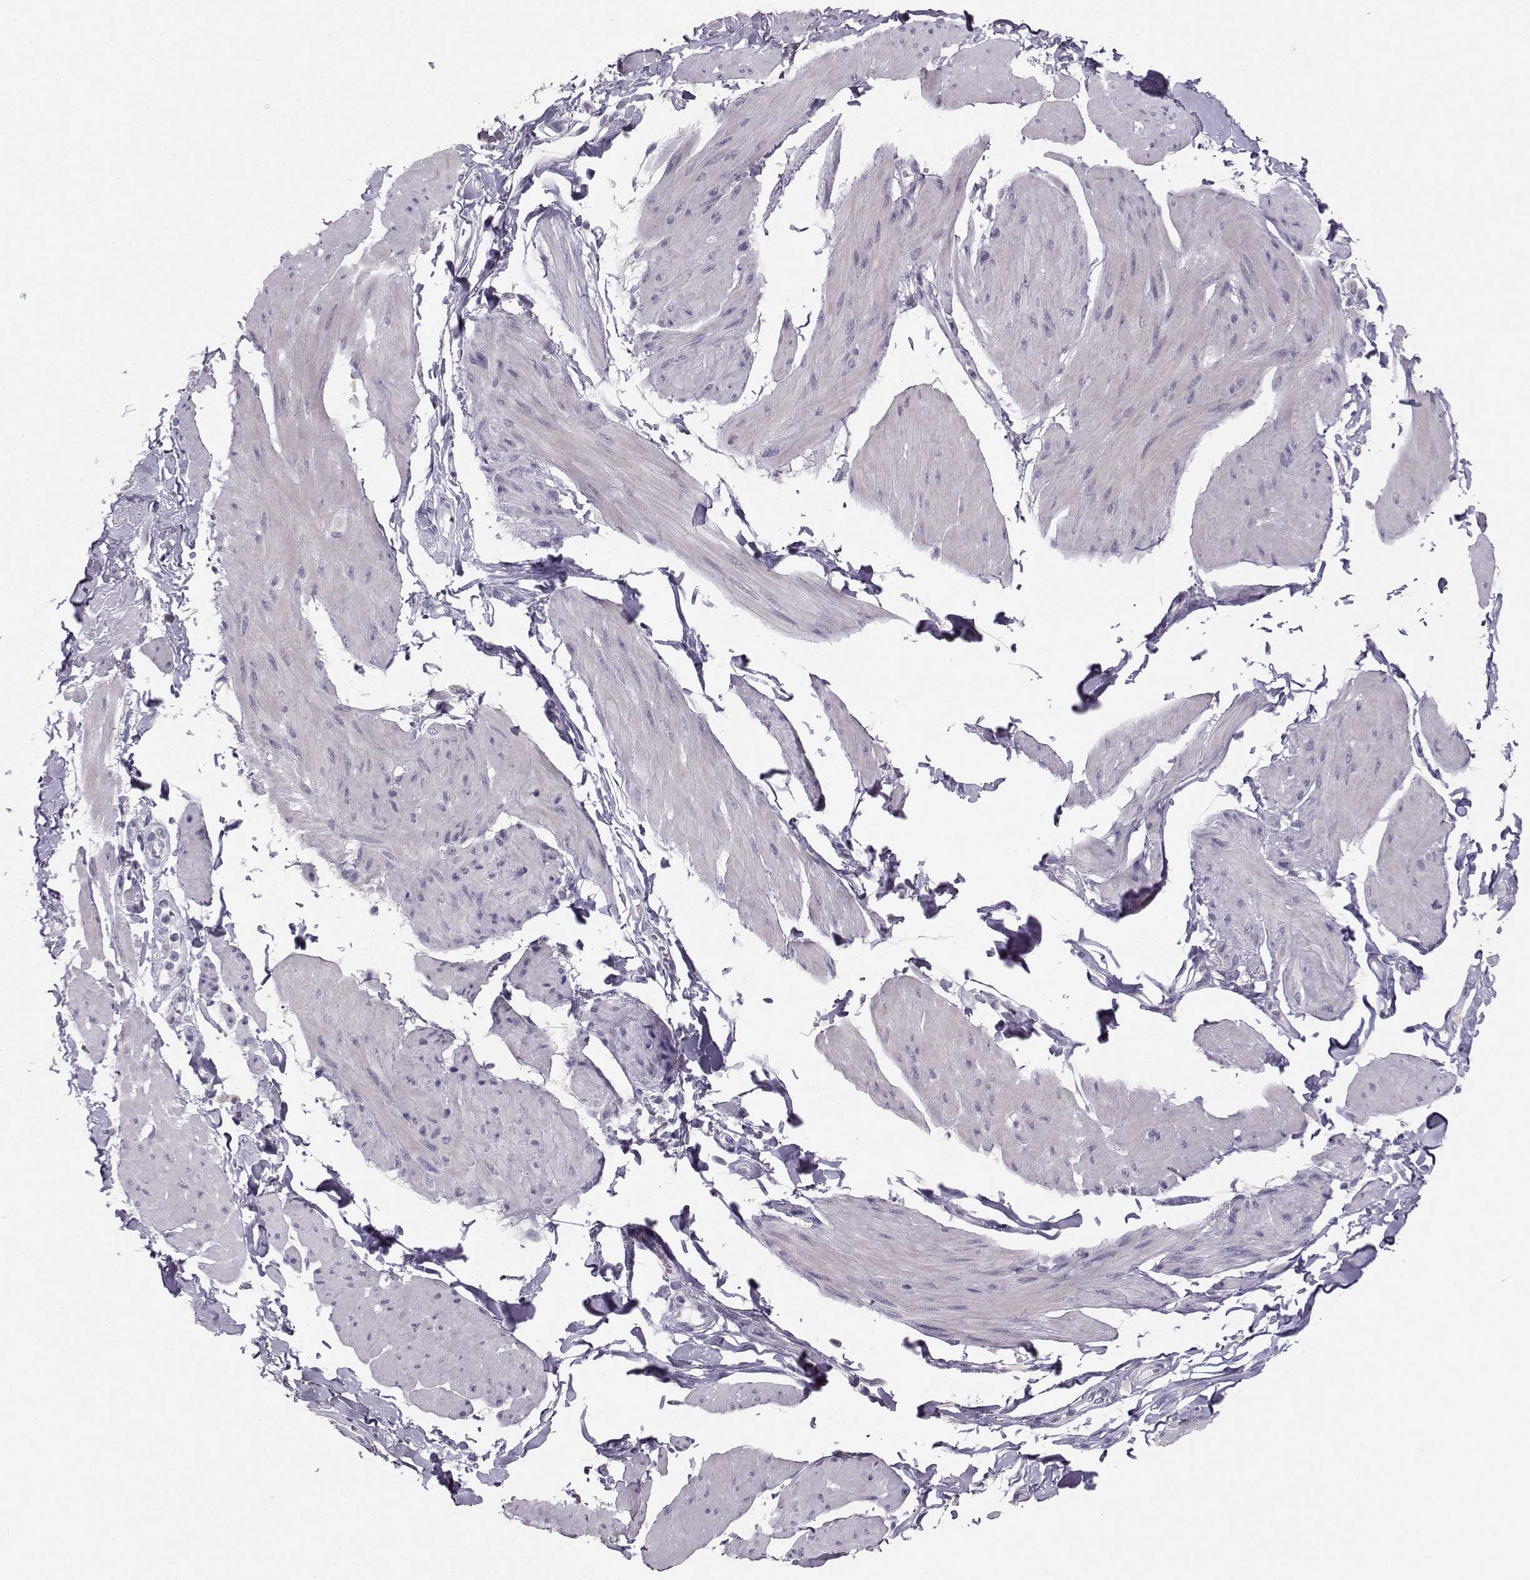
{"staining": {"intensity": "negative", "quantity": "none", "location": "none"}, "tissue": "smooth muscle", "cell_type": "Smooth muscle cells", "image_type": "normal", "snomed": [{"axis": "morphology", "description": "Normal tissue, NOS"}, {"axis": "topography", "description": "Adipose tissue"}, {"axis": "topography", "description": "Smooth muscle"}, {"axis": "topography", "description": "Peripheral nerve tissue"}], "caption": "The histopathology image exhibits no staining of smooth muscle cells in benign smooth muscle.", "gene": "PKP2", "patient": {"sex": "male", "age": 83}}